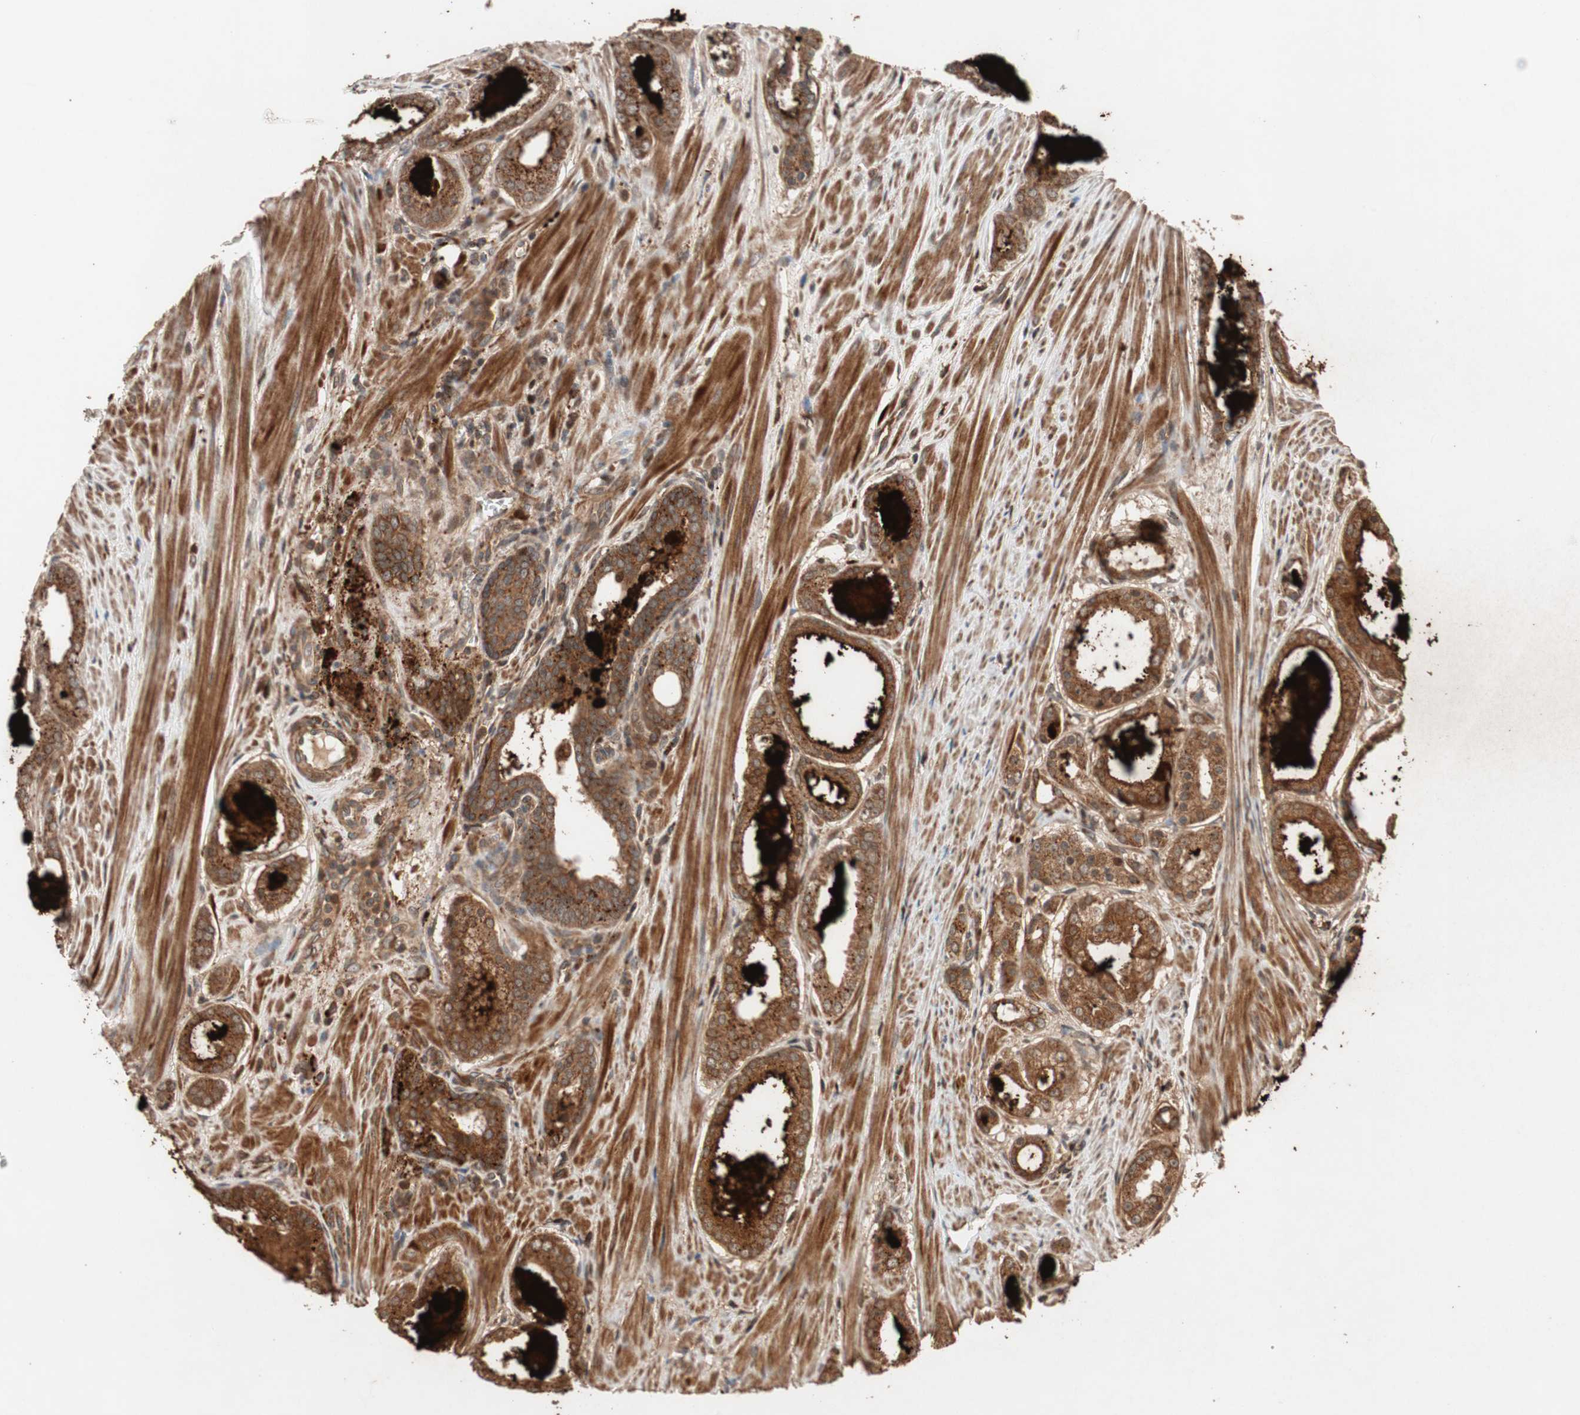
{"staining": {"intensity": "strong", "quantity": ">75%", "location": "cytoplasmic/membranous"}, "tissue": "prostate cancer", "cell_type": "Tumor cells", "image_type": "cancer", "snomed": [{"axis": "morphology", "description": "Adenocarcinoma, Low grade"}, {"axis": "topography", "description": "Prostate"}], "caption": "A brown stain labels strong cytoplasmic/membranous positivity of a protein in human adenocarcinoma (low-grade) (prostate) tumor cells. (brown staining indicates protein expression, while blue staining denotes nuclei).", "gene": "RAB1A", "patient": {"sex": "male", "age": 57}}